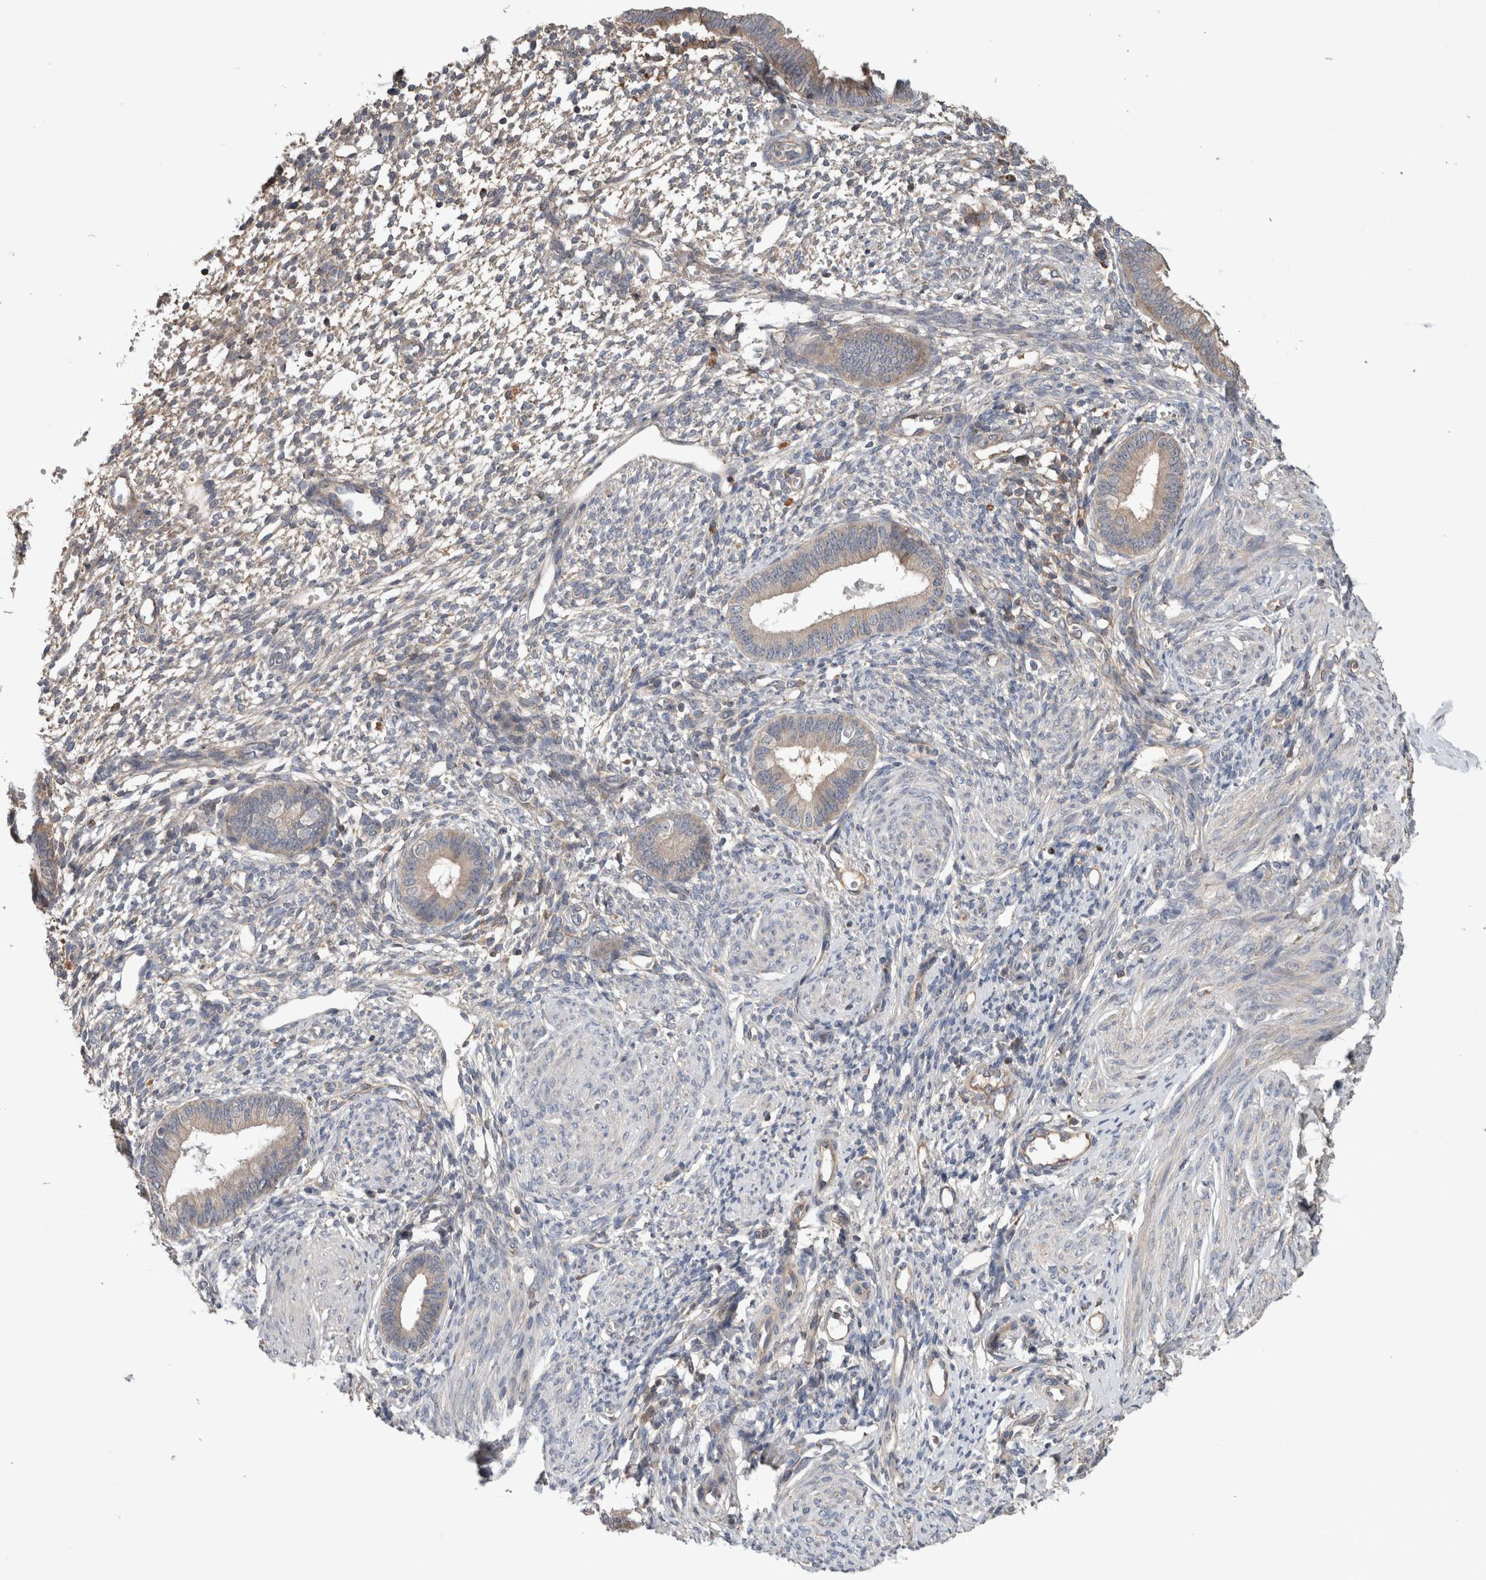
{"staining": {"intensity": "negative", "quantity": "none", "location": "none"}, "tissue": "endometrium", "cell_type": "Cells in endometrial stroma", "image_type": "normal", "snomed": [{"axis": "morphology", "description": "Normal tissue, NOS"}, {"axis": "topography", "description": "Endometrium"}], "caption": "An image of endometrium stained for a protein reveals no brown staining in cells in endometrial stroma. Nuclei are stained in blue.", "gene": "TARBP1", "patient": {"sex": "female", "age": 46}}